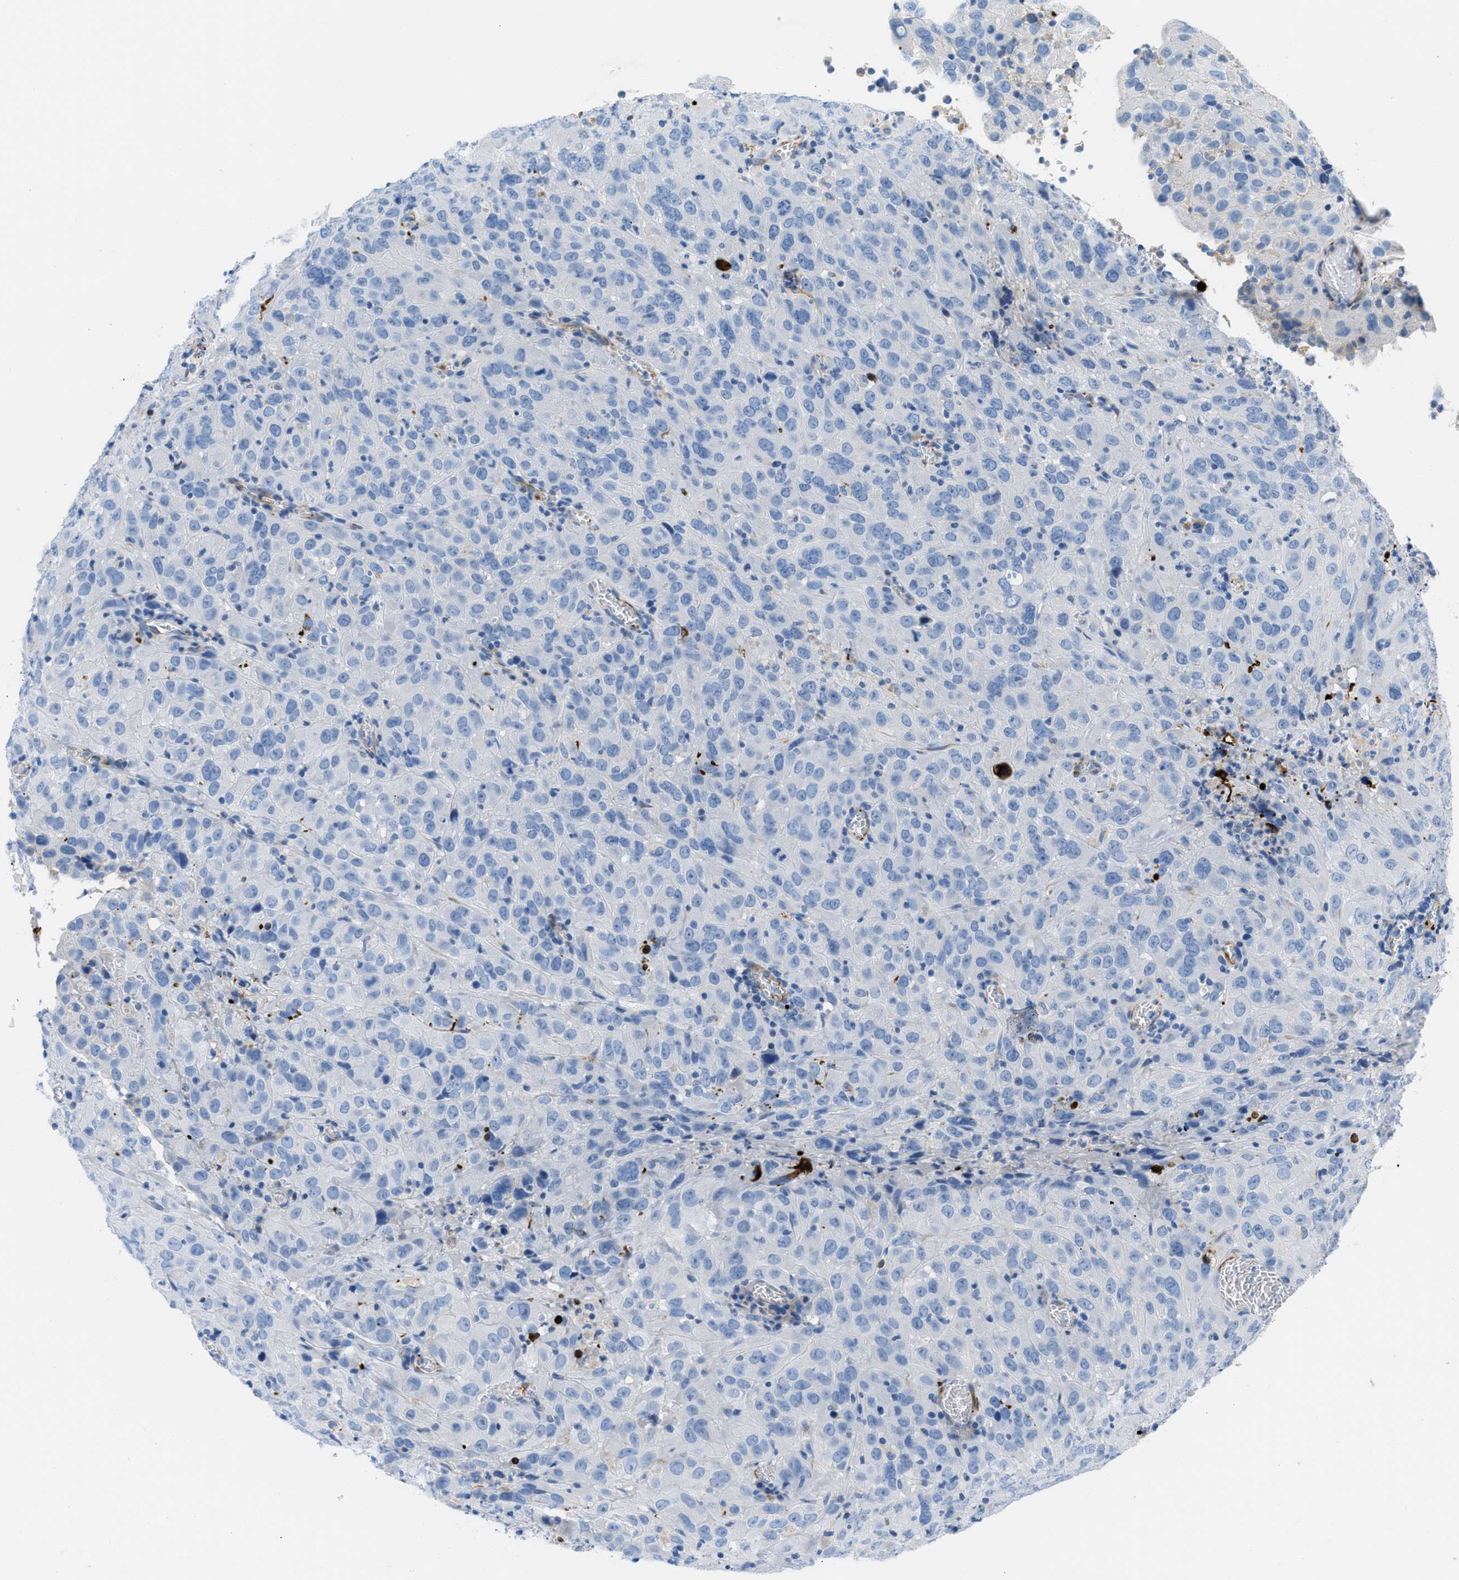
{"staining": {"intensity": "negative", "quantity": "none", "location": "none"}, "tissue": "cervical cancer", "cell_type": "Tumor cells", "image_type": "cancer", "snomed": [{"axis": "morphology", "description": "Squamous cell carcinoma, NOS"}, {"axis": "topography", "description": "Cervix"}], "caption": "IHC photomicrograph of cervical cancer (squamous cell carcinoma) stained for a protein (brown), which shows no staining in tumor cells. (Stains: DAB immunohistochemistry (IHC) with hematoxylin counter stain, Microscopy: brightfield microscopy at high magnification).", "gene": "XCR1", "patient": {"sex": "female", "age": 32}}